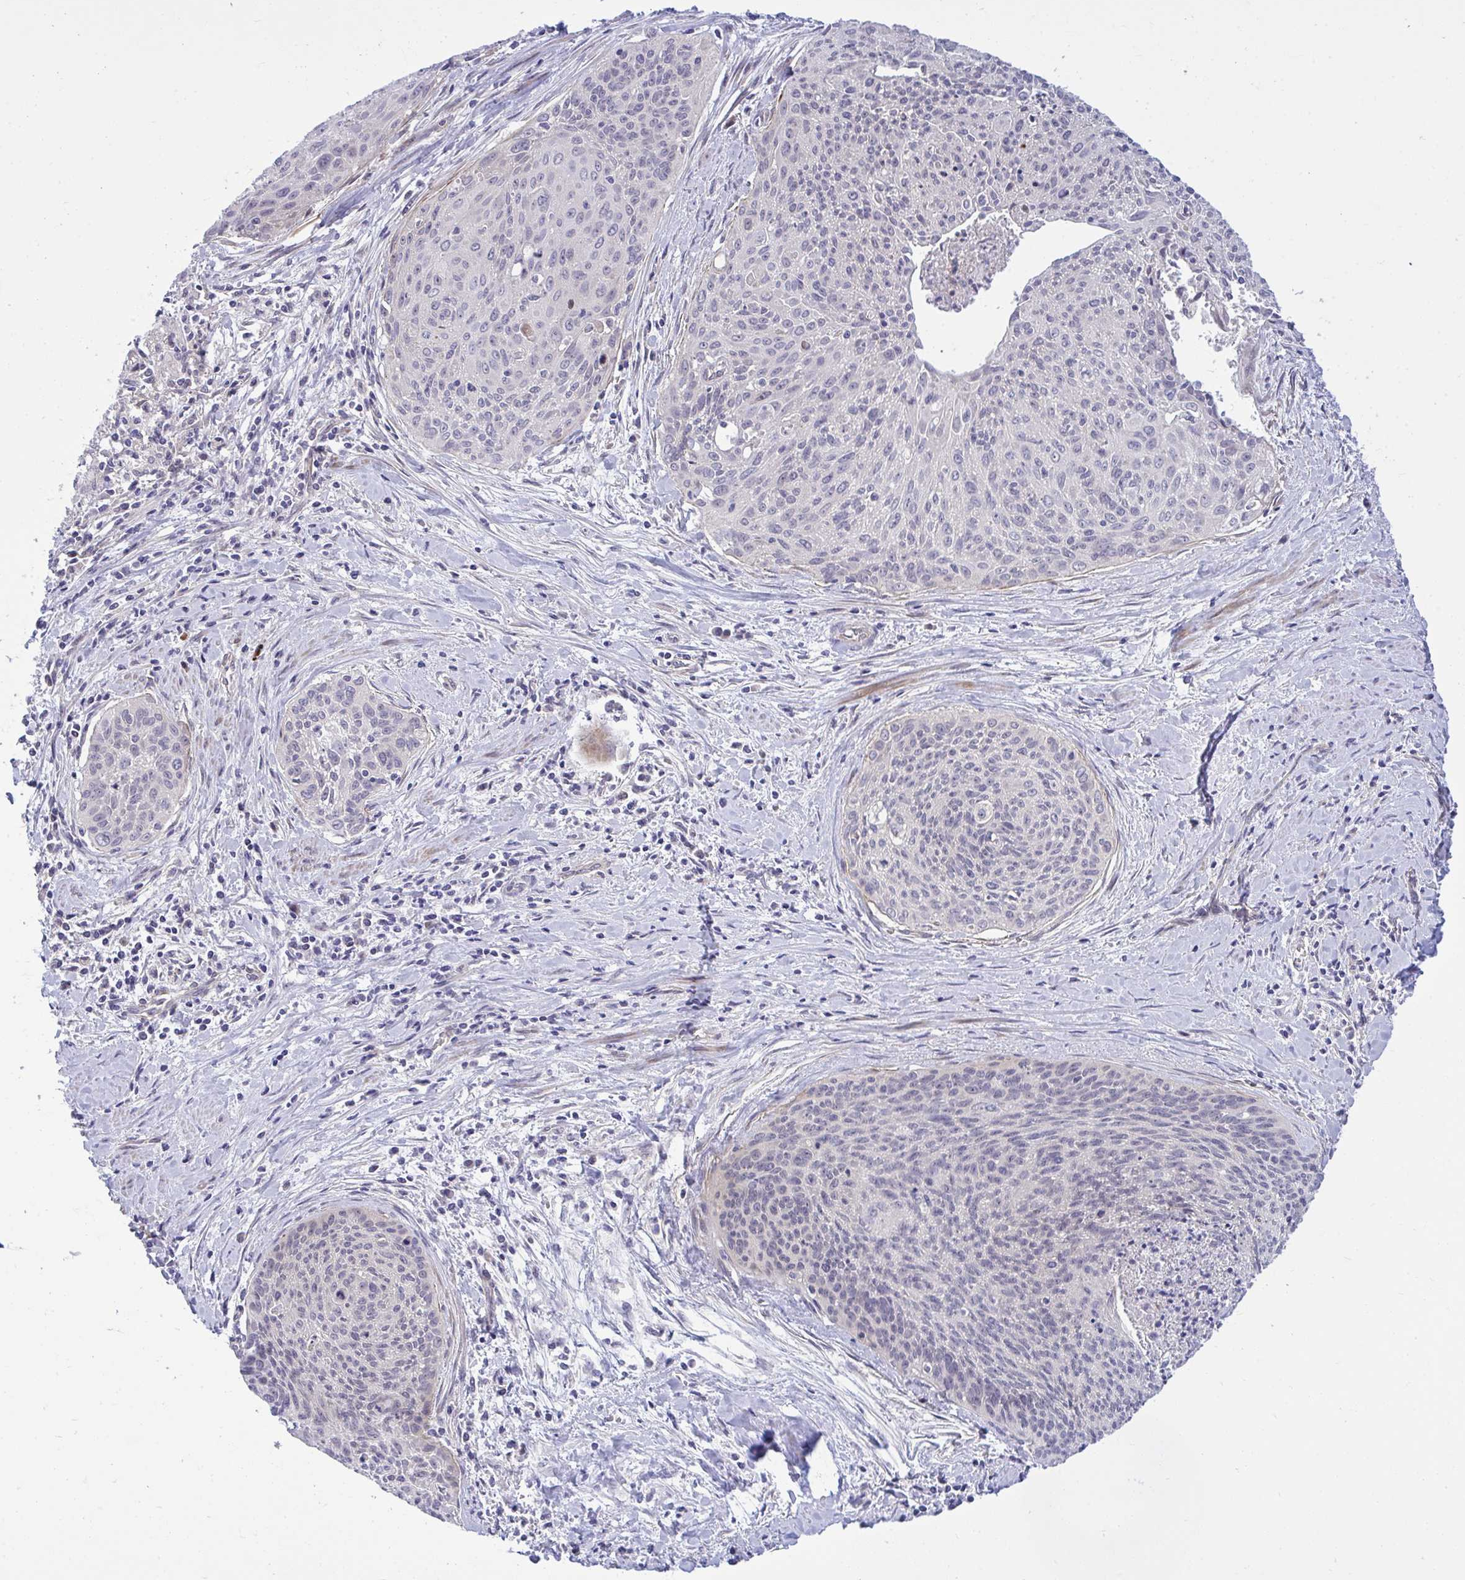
{"staining": {"intensity": "negative", "quantity": "none", "location": "none"}, "tissue": "cervical cancer", "cell_type": "Tumor cells", "image_type": "cancer", "snomed": [{"axis": "morphology", "description": "Squamous cell carcinoma, NOS"}, {"axis": "topography", "description": "Cervix"}], "caption": "A high-resolution micrograph shows immunohistochemistry staining of squamous cell carcinoma (cervical), which reveals no significant positivity in tumor cells.", "gene": "HMBOX1", "patient": {"sex": "female", "age": 55}}